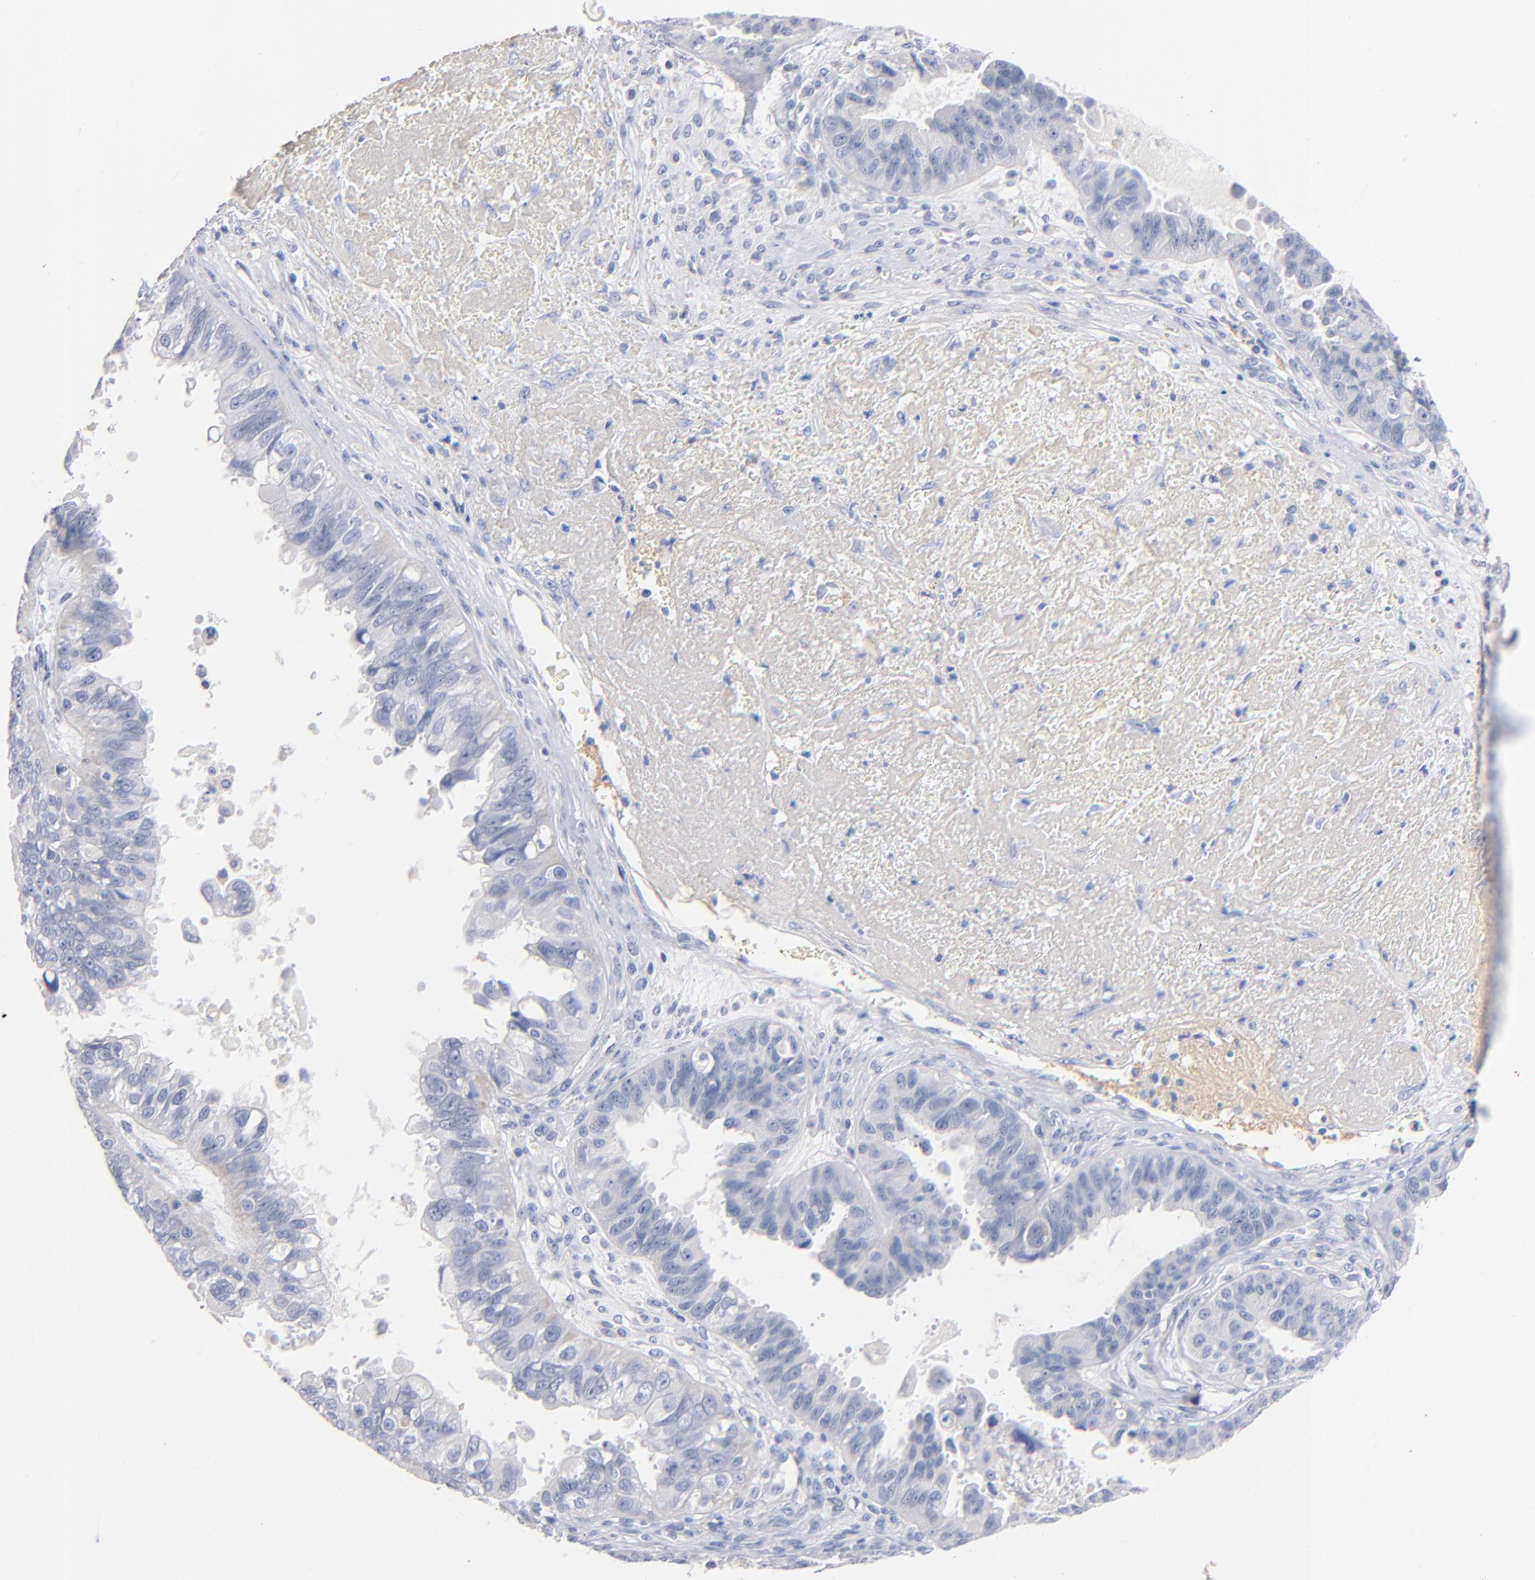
{"staining": {"intensity": "negative", "quantity": "none", "location": "none"}, "tissue": "ovarian cancer", "cell_type": "Tumor cells", "image_type": "cancer", "snomed": [{"axis": "morphology", "description": "Carcinoma, endometroid"}, {"axis": "topography", "description": "Ovary"}], "caption": "The photomicrograph reveals no staining of tumor cells in ovarian cancer (endometroid carcinoma).", "gene": "ITGA8", "patient": {"sex": "female", "age": 85}}